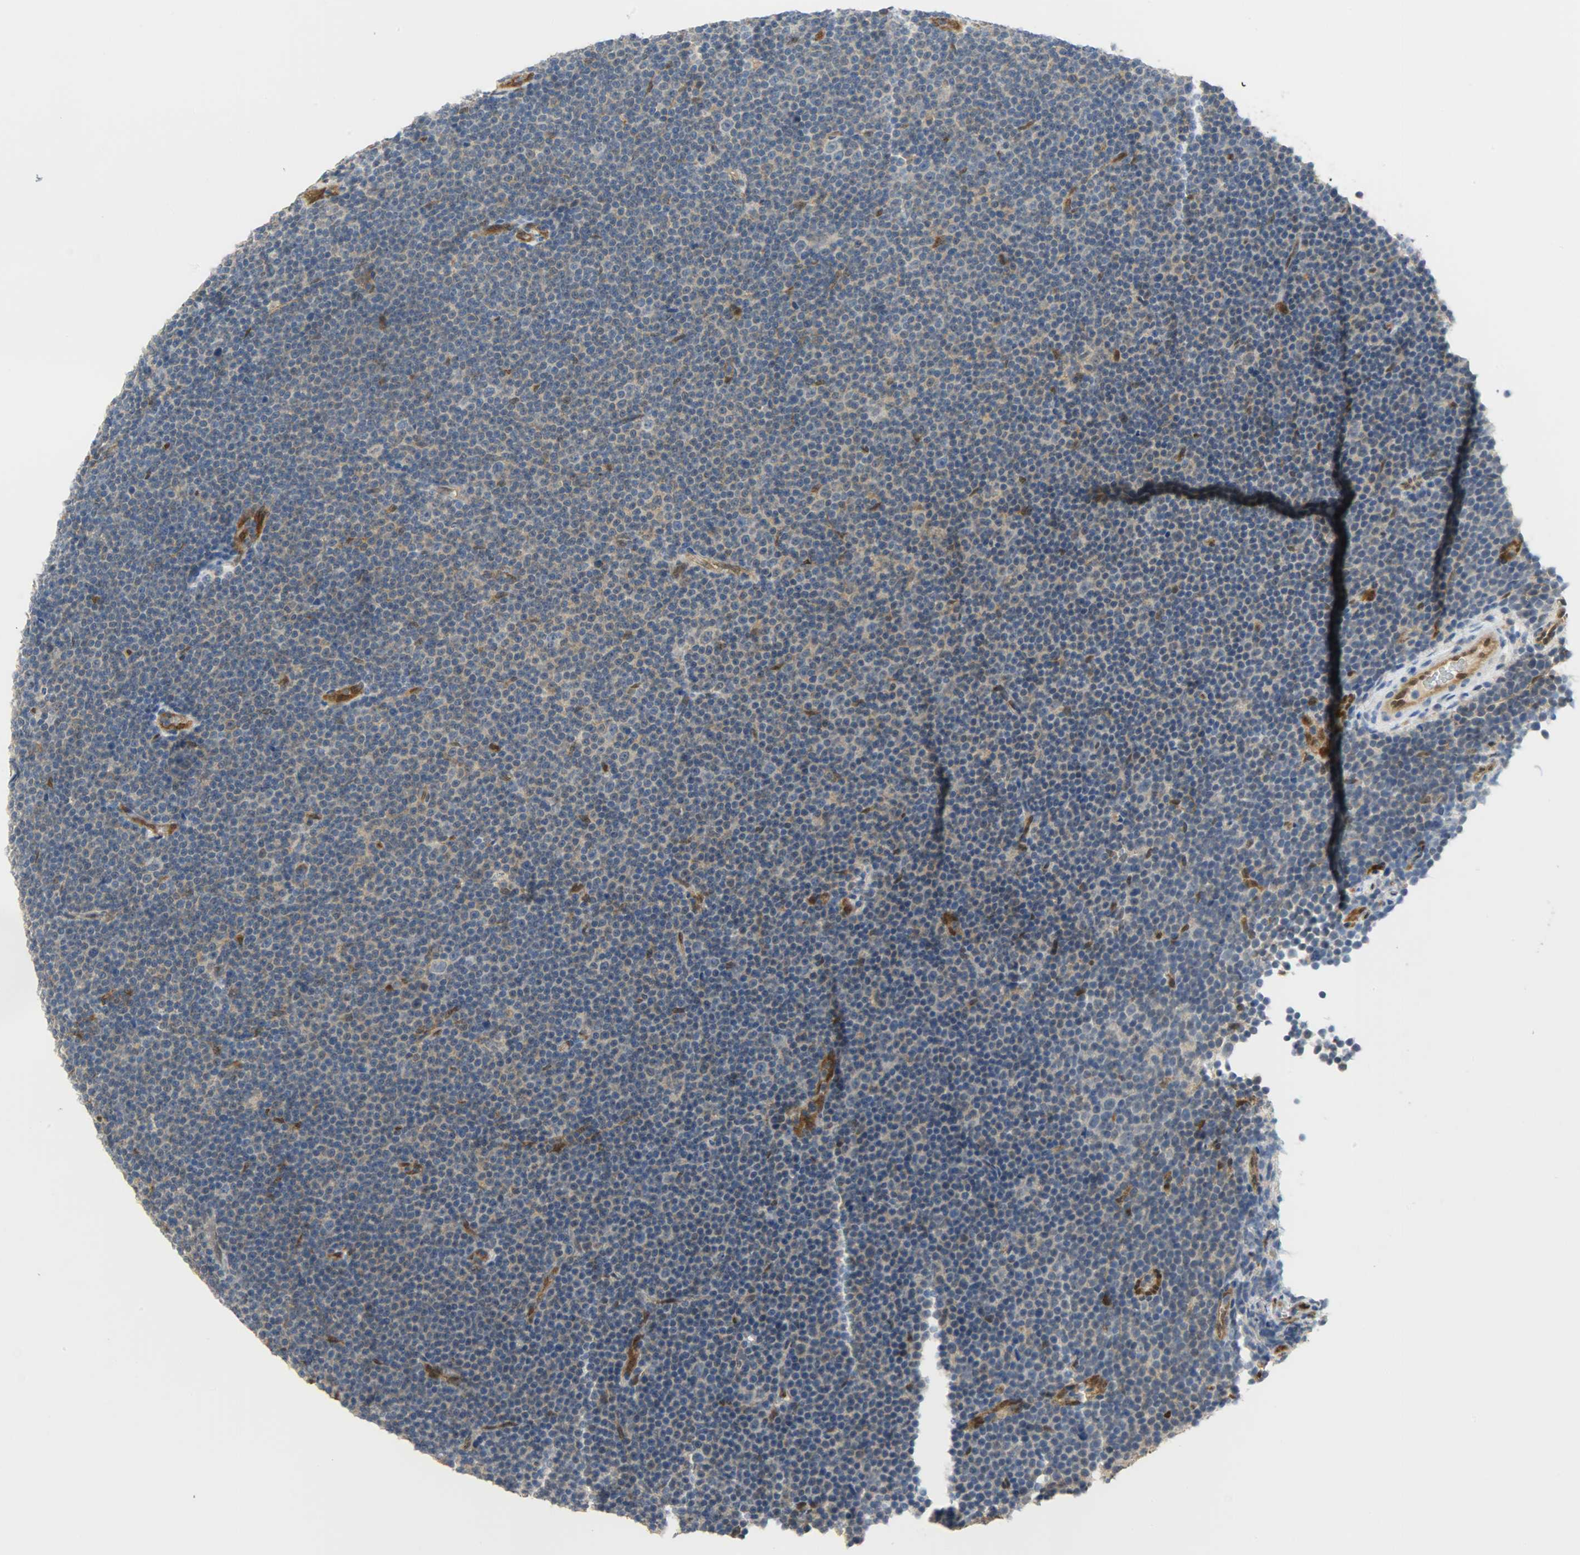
{"staining": {"intensity": "weak", "quantity": "<25%", "location": "cytoplasmic/membranous"}, "tissue": "lymphoma", "cell_type": "Tumor cells", "image_type": "cancer", "snomed": [{"axis": "morphology", "description": "Malignant lymphoma, non-Hodgkin's type, Low grade"}, {"axis": "topography", "description": "Lymph node"}], "caption": "Immunohistochemical staining of malignant lymphoma, non-Hodgkin's type (low-grade) demonstrates no significant expression in tumor cells. The staining is performed using DAB (3,3'-diaminobenzidine) brown chromogen with nuclei counter-stained in using hematoxylin.", "gene": "FKBP1A", "patient": {"sex": "female", "age": 67}}